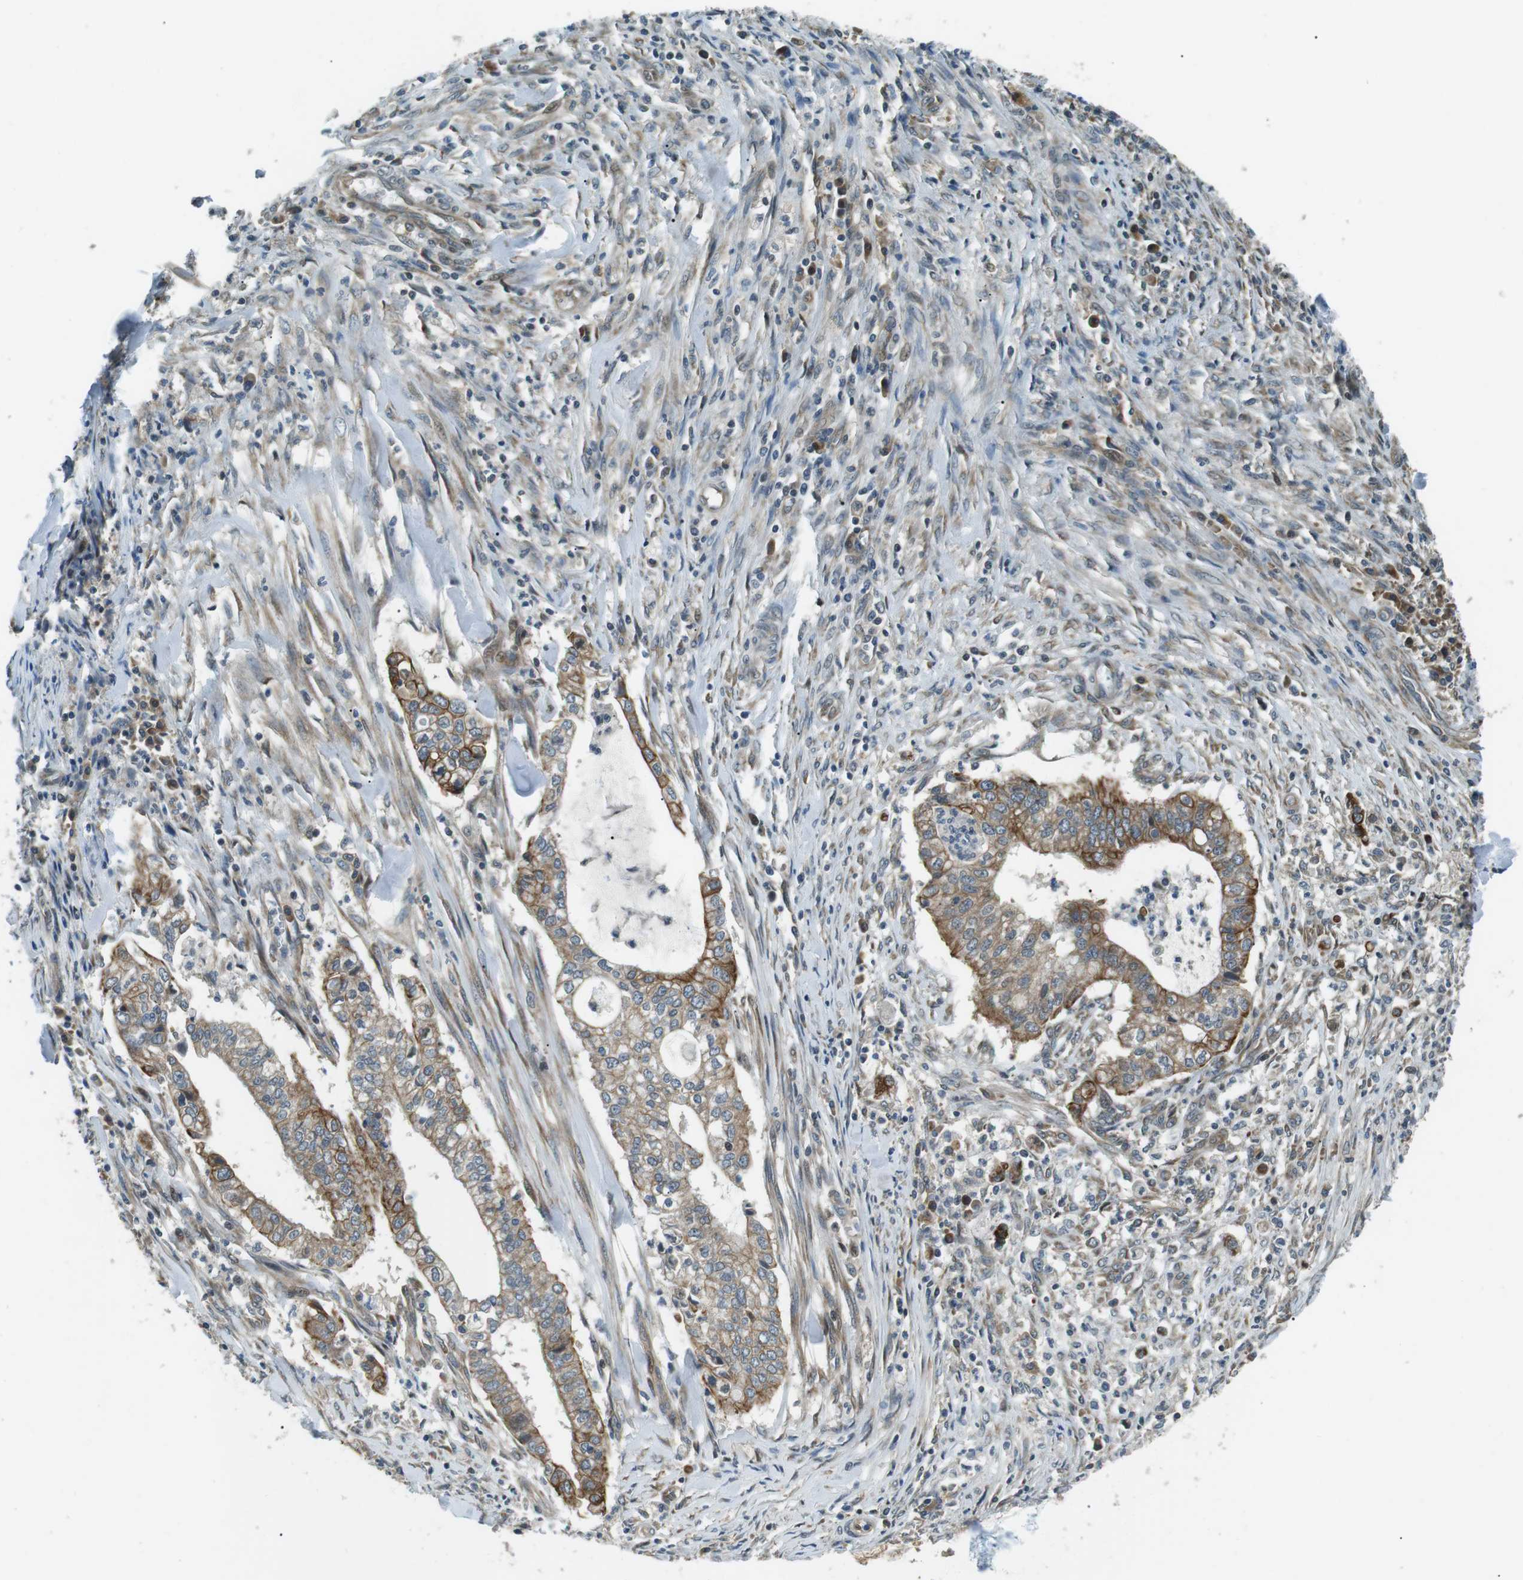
{"staining": {"intensity": "moderate", "quantity": ">75%", "location": "cytoplasmic/membranous"}, "tissue": "cervical cancer", "cell_type": "Tumor cells", "image_type": "cancer", "snomed": [{"axis": "morphology", "description": "Adenocarcinoma, NOS"}, {"axis": "topography", "description": "Cervix"}], "caption": "Cervical cancer (adenocarcinoma) stained with immunohistochemistry exhibits moderate cytoplasmic/membranous staining in about >75% of tumor cells.", "gene": "TMEM74", "patient": {"sex": "female", "age": 44}}